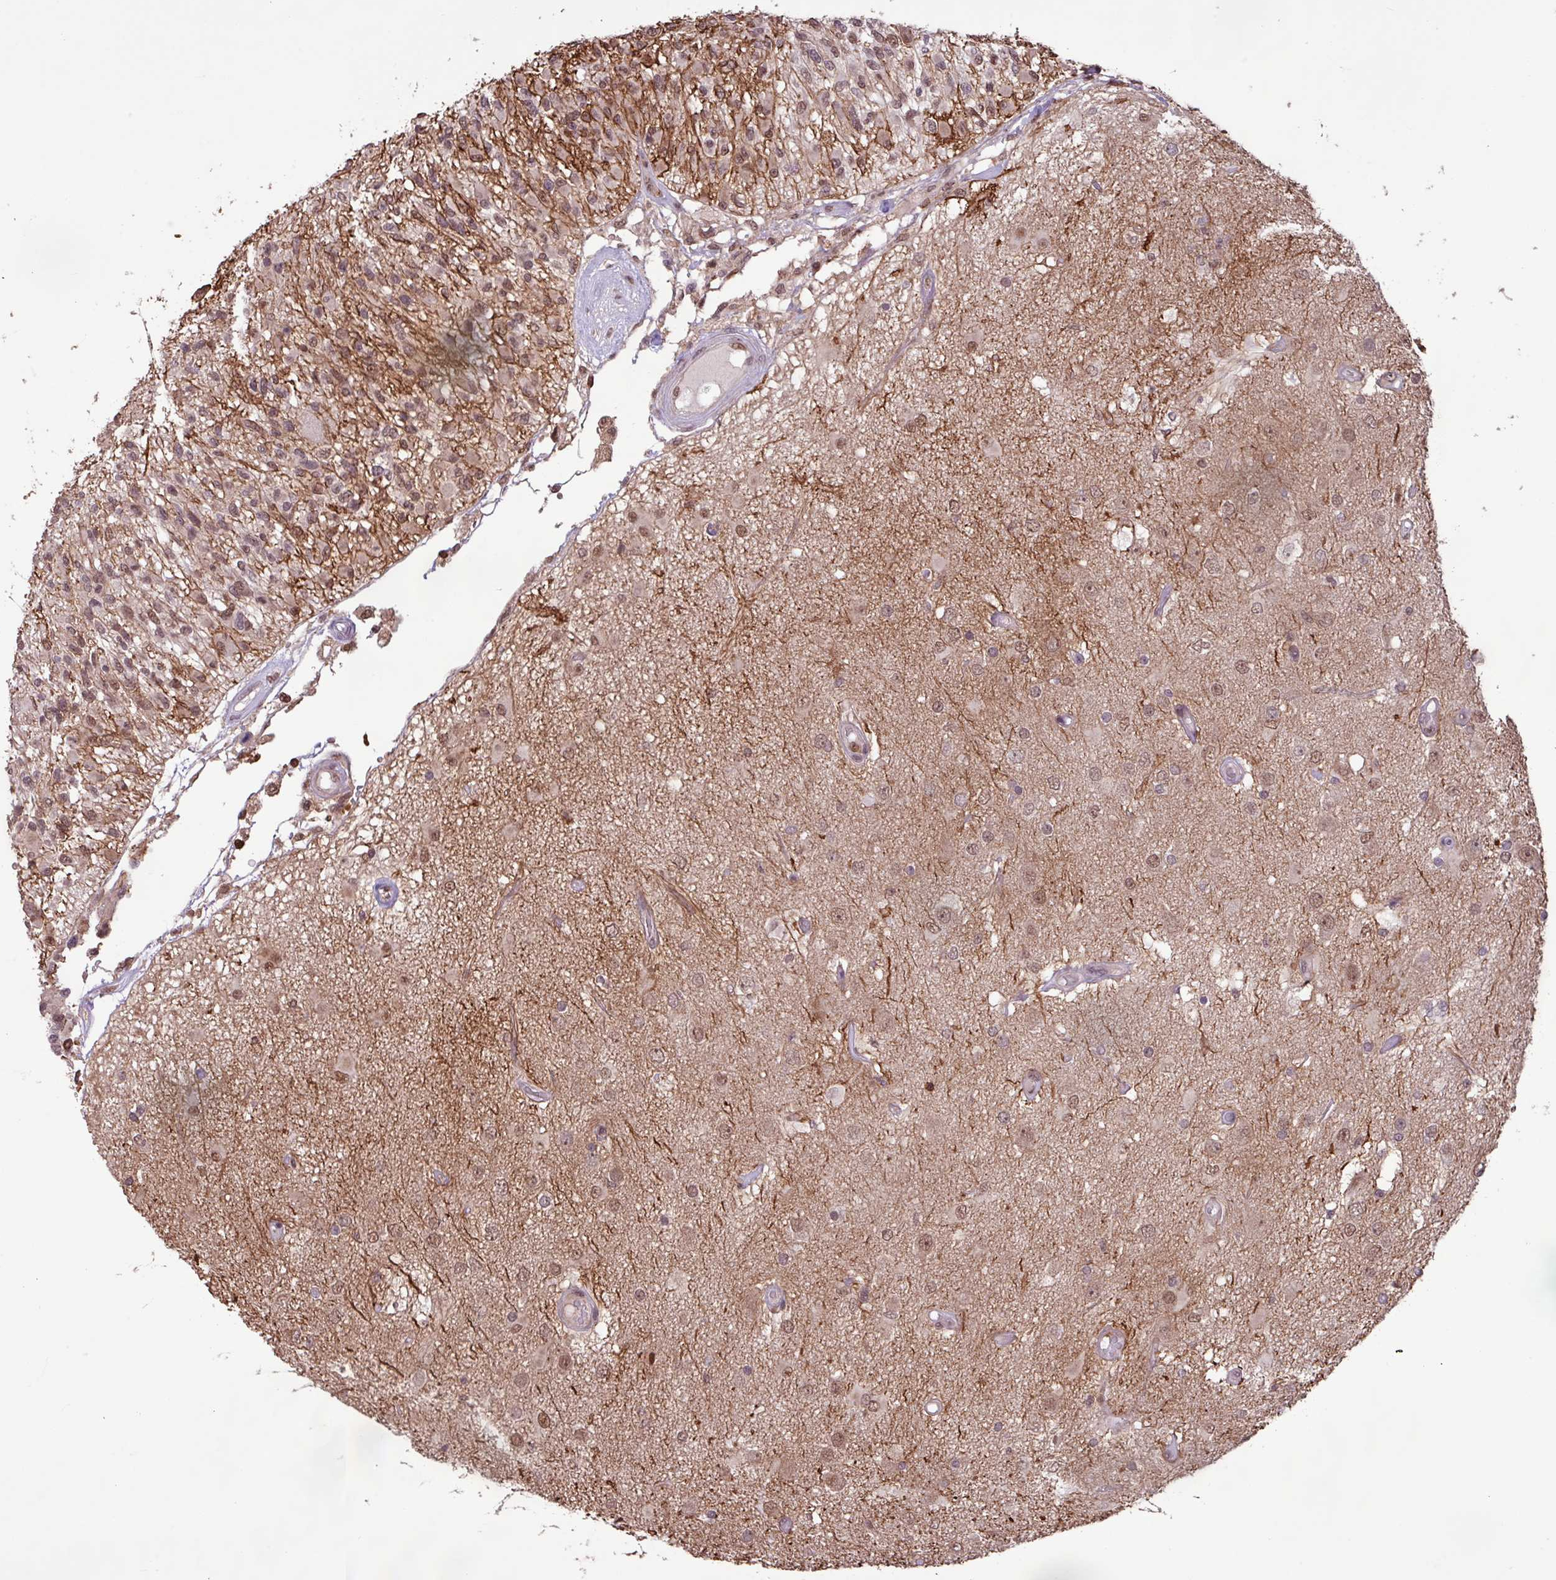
{"staining": {"intensity": "weak", "quantity": "25%-75%", "location": "nuclear"}, "tissue": "glioma", "cell_type": "Tumor cells", "image_type": "cancer", "snomed": [{"axis": "morphology", "description": "Glioma, malignant, High grade"}, {"axis": "morphology", "description": "Glioblastoma, NOS"}, {"axis": "topography", "description": "Brain"}], "caption": "Immunohistochemical staining of human glioma shows low levels of weak nuclear staining in about 25%-75% of tumor cells.", "gene": "GON7", "patient": {"sex": "male", "age": 60}}